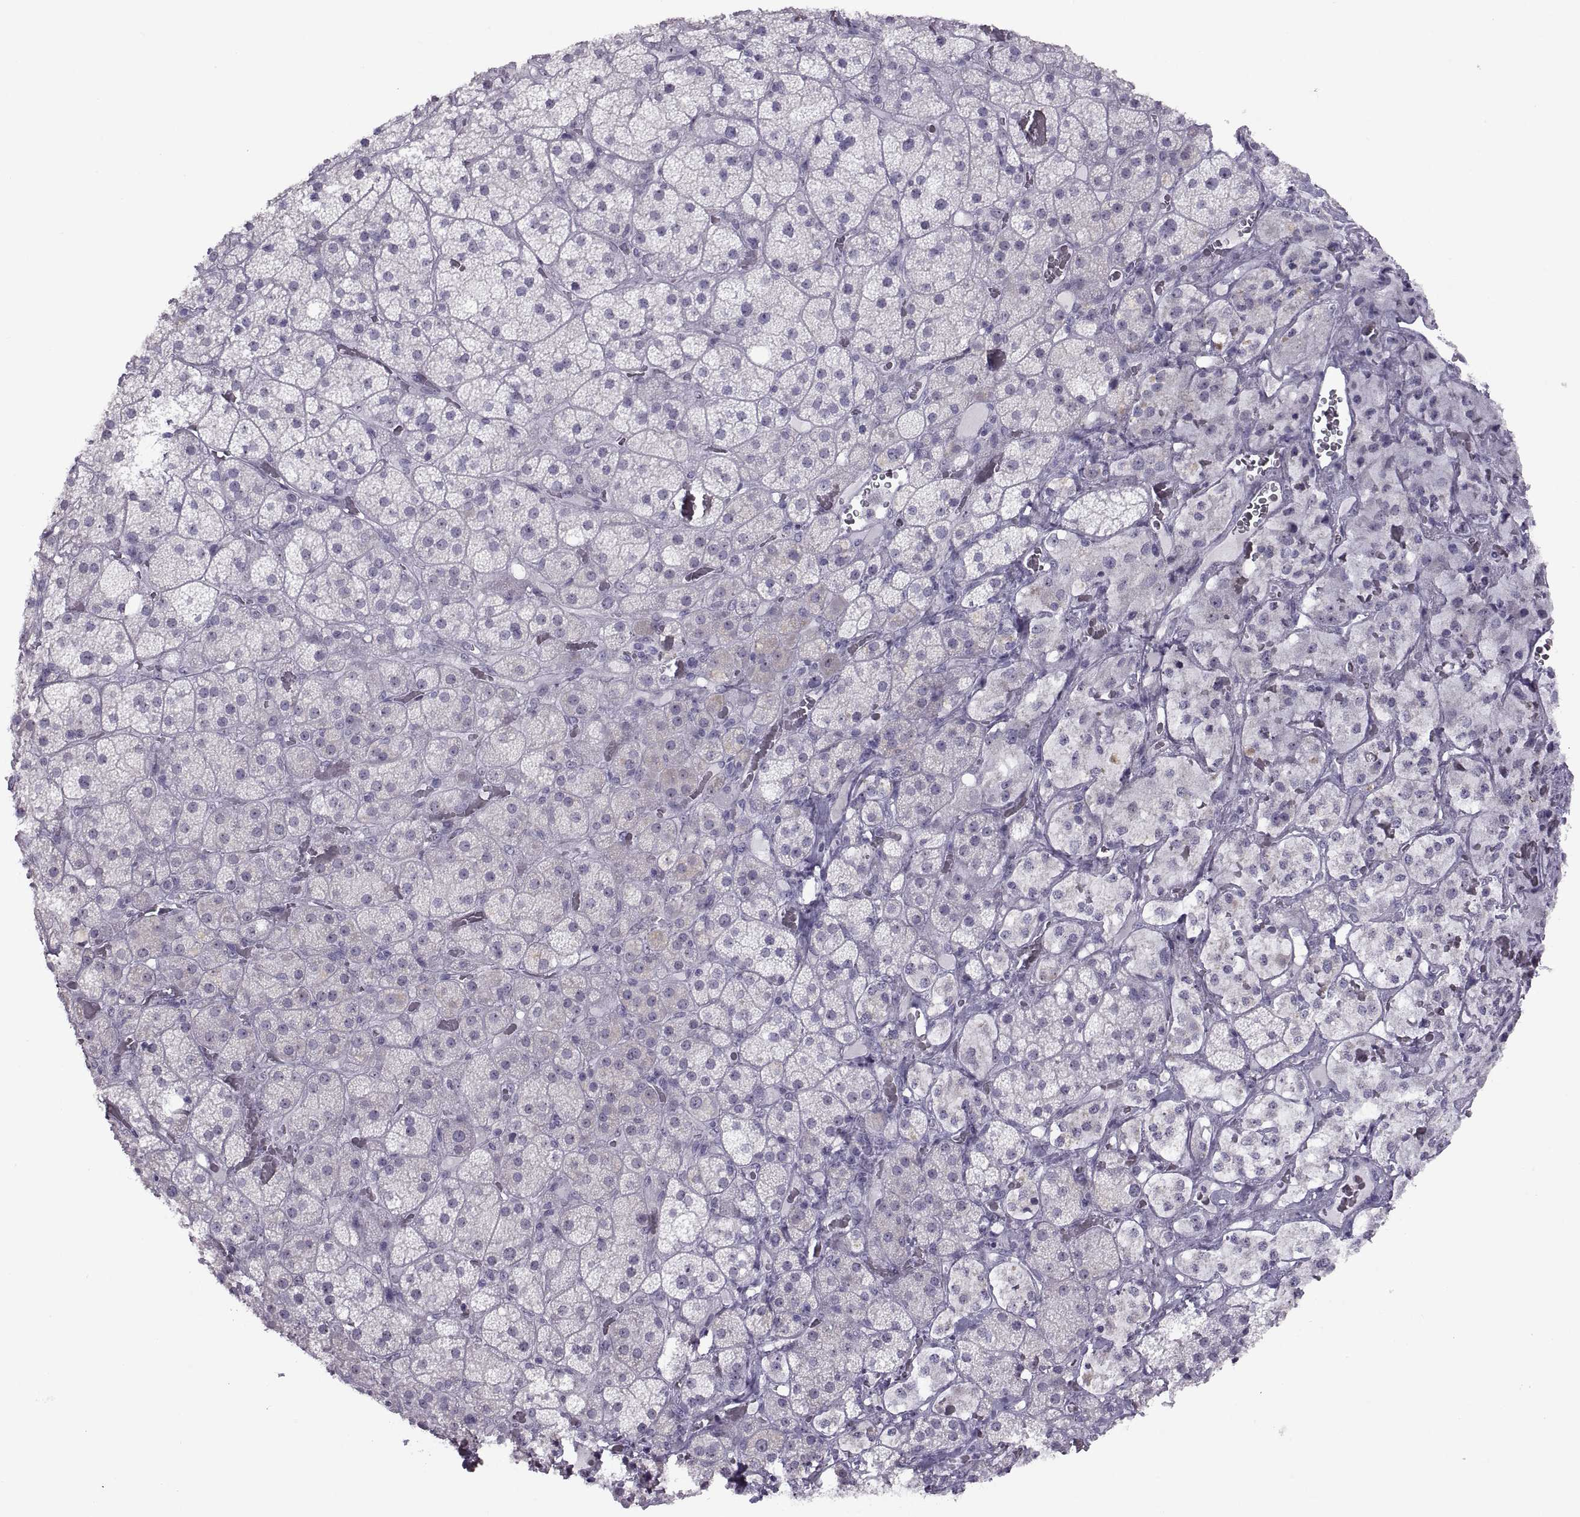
{"staining": {"intensity": "weak", "quantity": "<25%", "location": "cytoplasmic/membranous"}, "tissue": "adrenal gland", "cell_type": "Glandular cells", "image_type": "normal", "snomed": [{"axis": "morphology", "description": "Normal tissue, NOS"}, {"axis": "topography", "description": "Adrenal gland"}], "caption": "DAB (3,3'-diaminobenzidine) immunohistochemical staining of unremarkable human adrenal gland shows no significant positivity in glandular cells.", "gene": "ASIC2", "patient": {"sex": "male", "age": 57}}